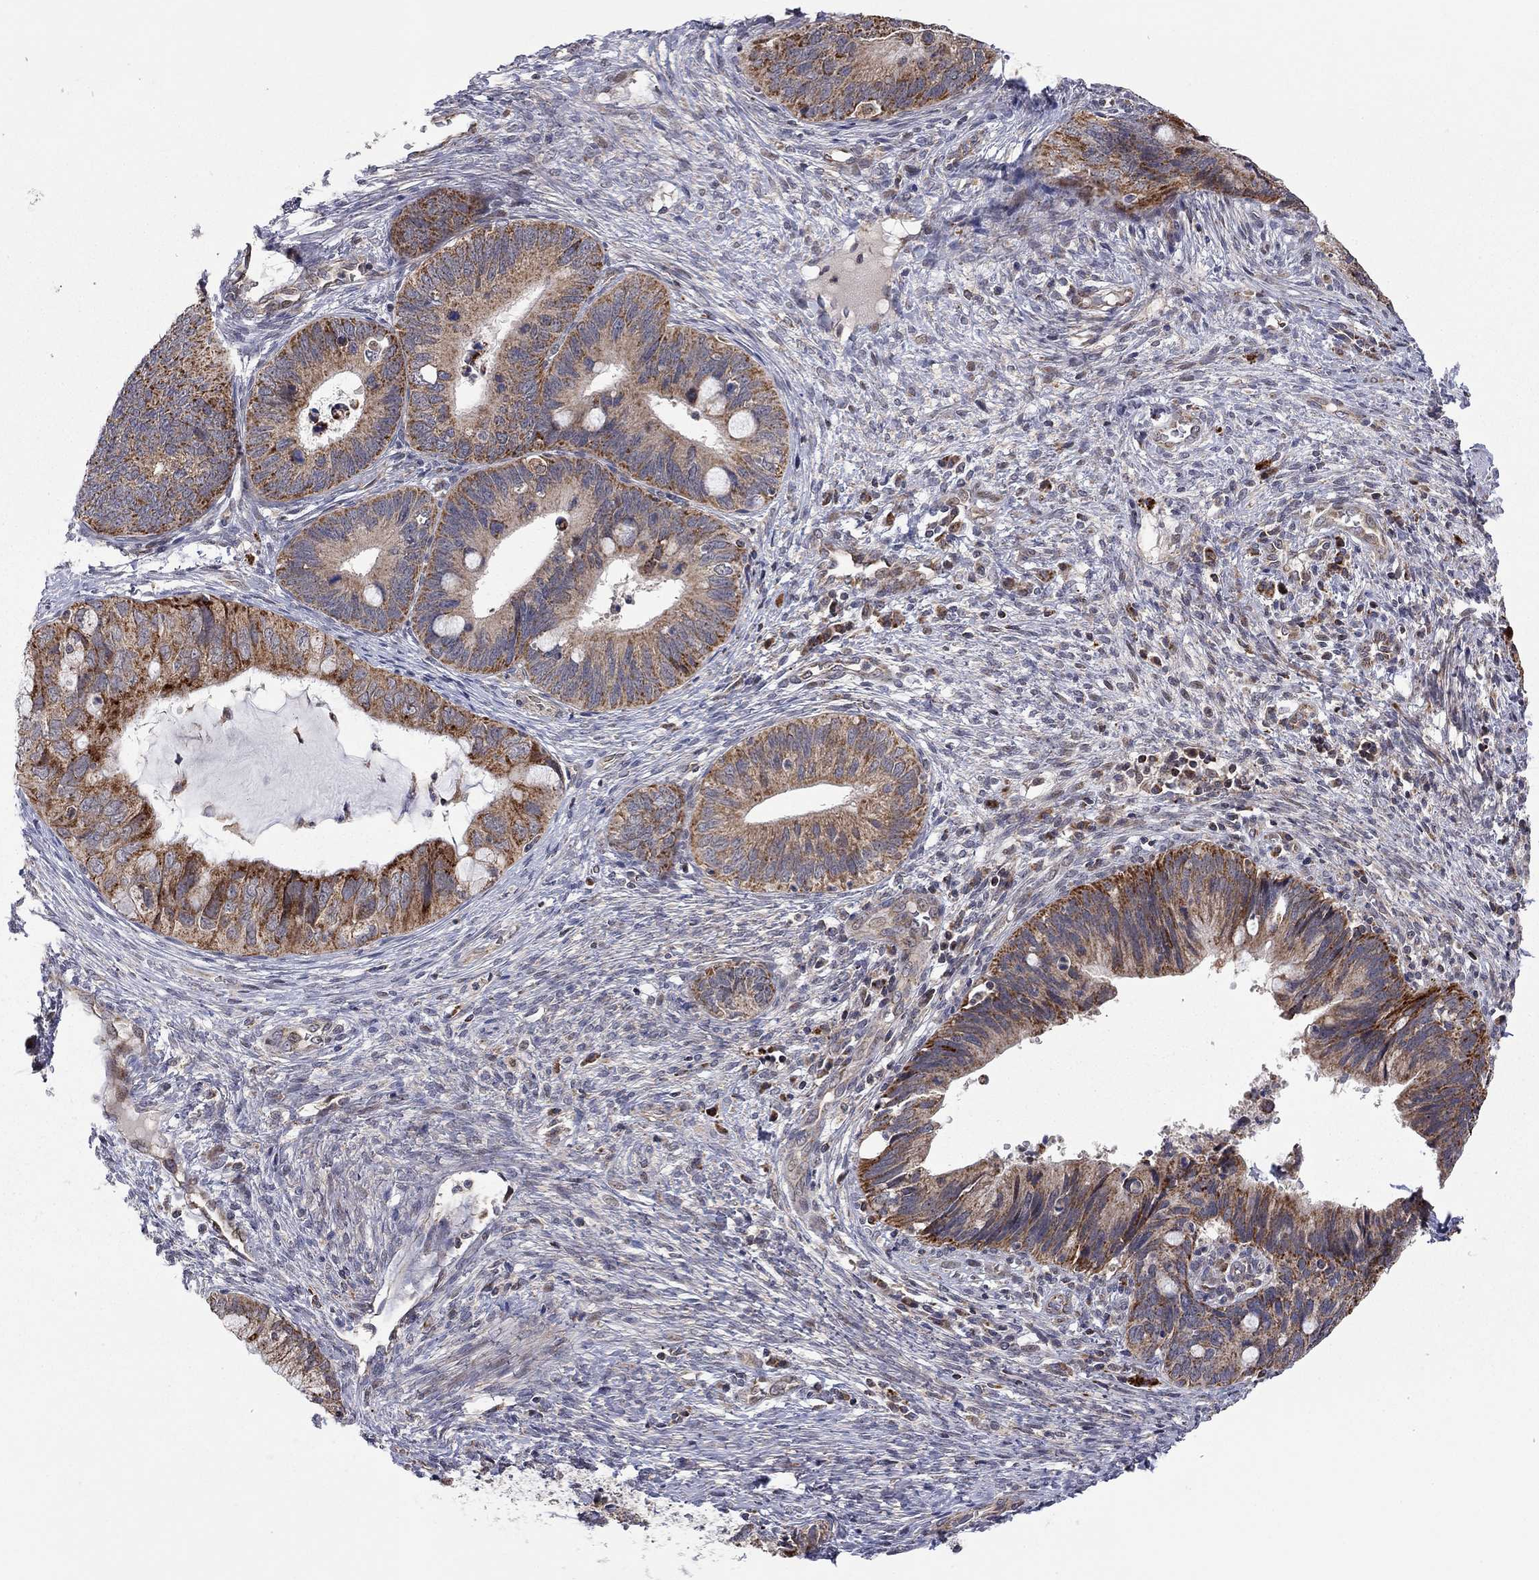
{"staining": {"intensity": "strong", "quantity": "<25%", "location": "cytoplasmic/membranous"}, "tissue": "cervical cancer", "cell_type": "Tumor cells", "image_type": "cancer", "snomed": [{"axis": "morphology", "description": "Adenocarcinoma, NOS"}, {"axis": "topography", "description": "Cervix"}], "caption": "Approximately <25% of tumor cells in human cervical cancer (adenocarcinoma) exhibit strong cytoplasmic/membranous protein positivity as visualized by brown immunohistochemical staining.", "gene": "IDS", "patient": {"sex": "female", "age": 42}}